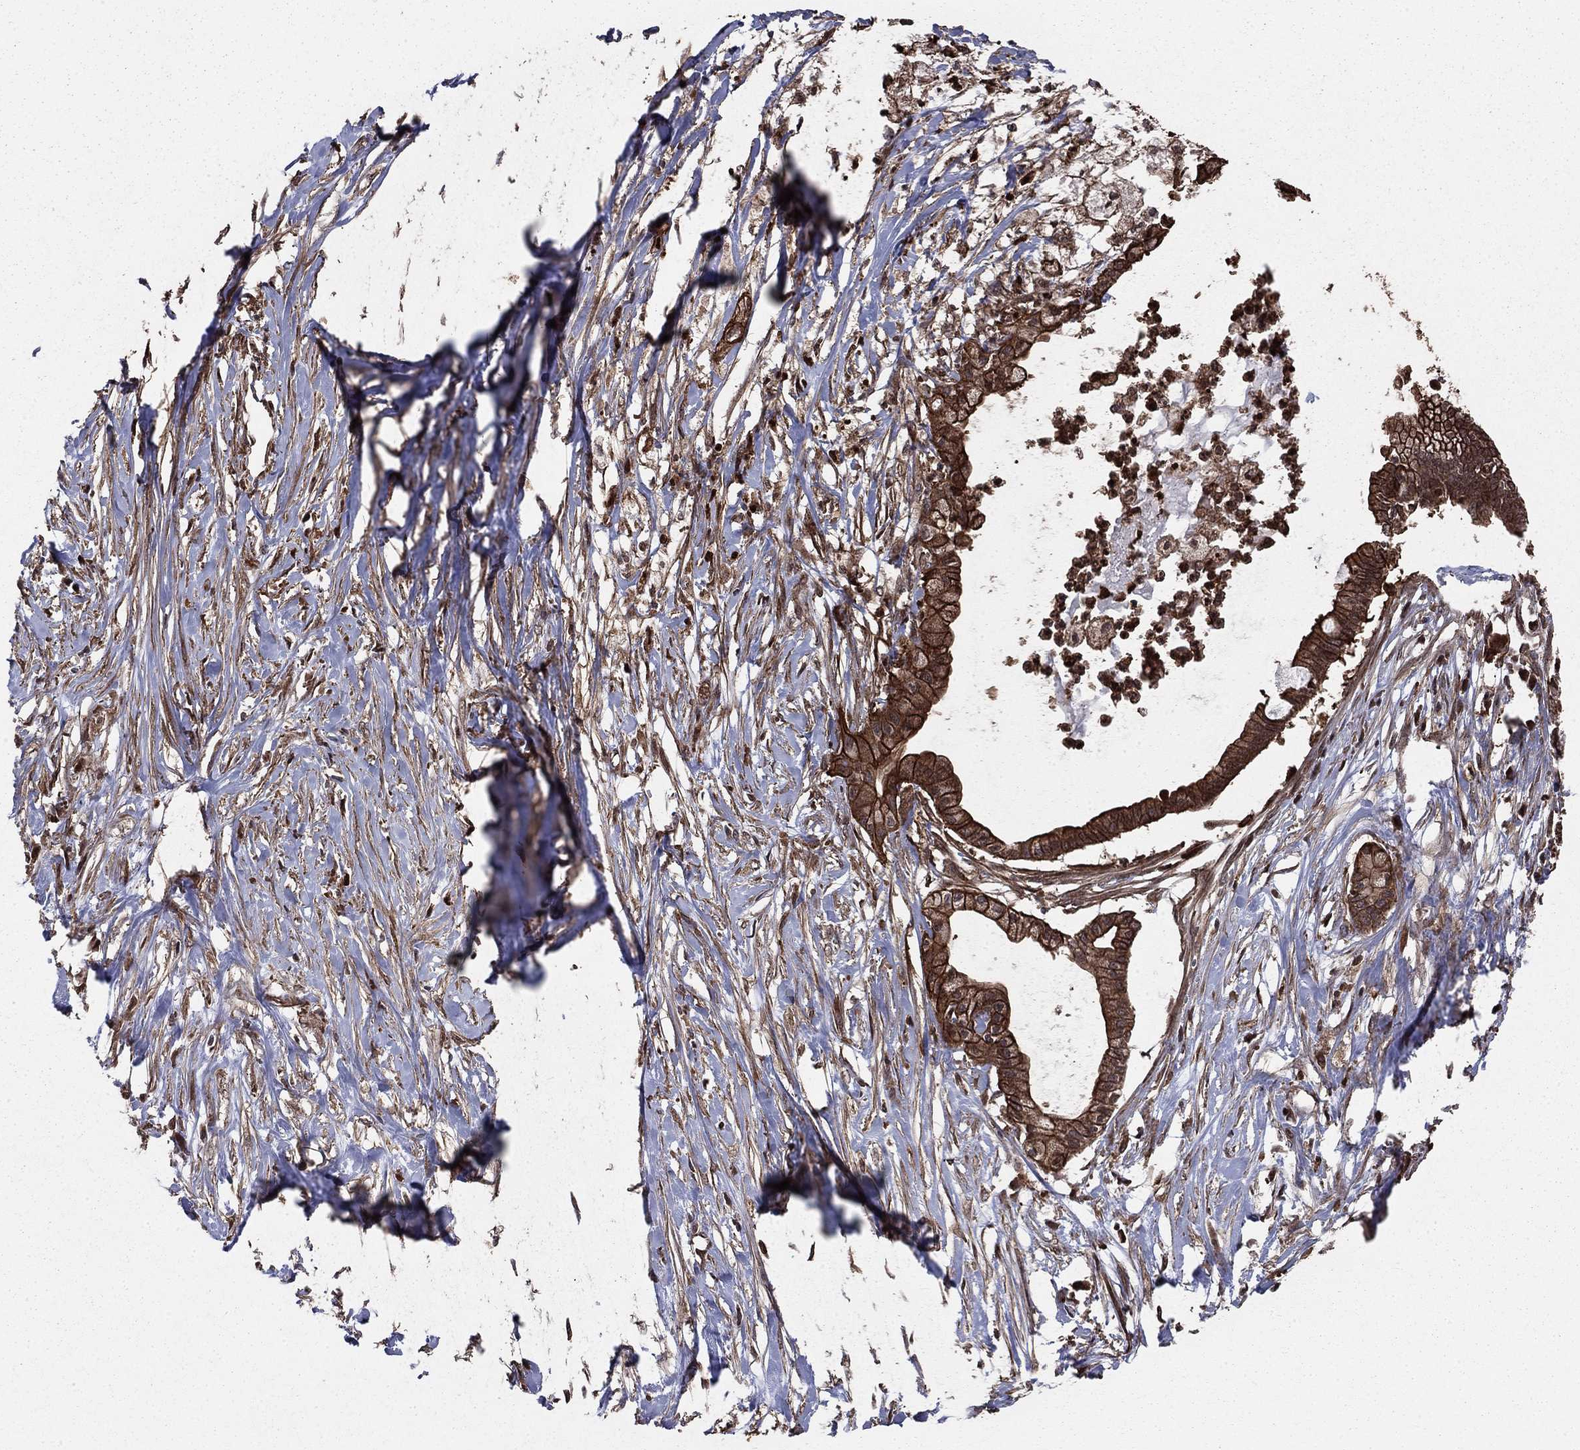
{"staining": {"intensity": "strong", "quantity": ">75%", "location": "cytoplasmic/membranous"}, "tissue": "pancreatic cancer", "cell_type": "Tumor cells", "image_type": "cancer", "snomed": [{"axis": "morphology", "description": "Normal tissue, NOS"}, {"axis": "morphology", "description": "Adenocarcinoma, NOS"}, {"axis": "topography", "description": "Pancreas"}], "caption": "Immunohistochemical staining of human pancreatic cancer demonstrates strong cytoplasmic/membranous protein positivity in approximately >75% of tumor cells.", "gene": "GYG1", "patient": {"sex": "female", "age": 58}}